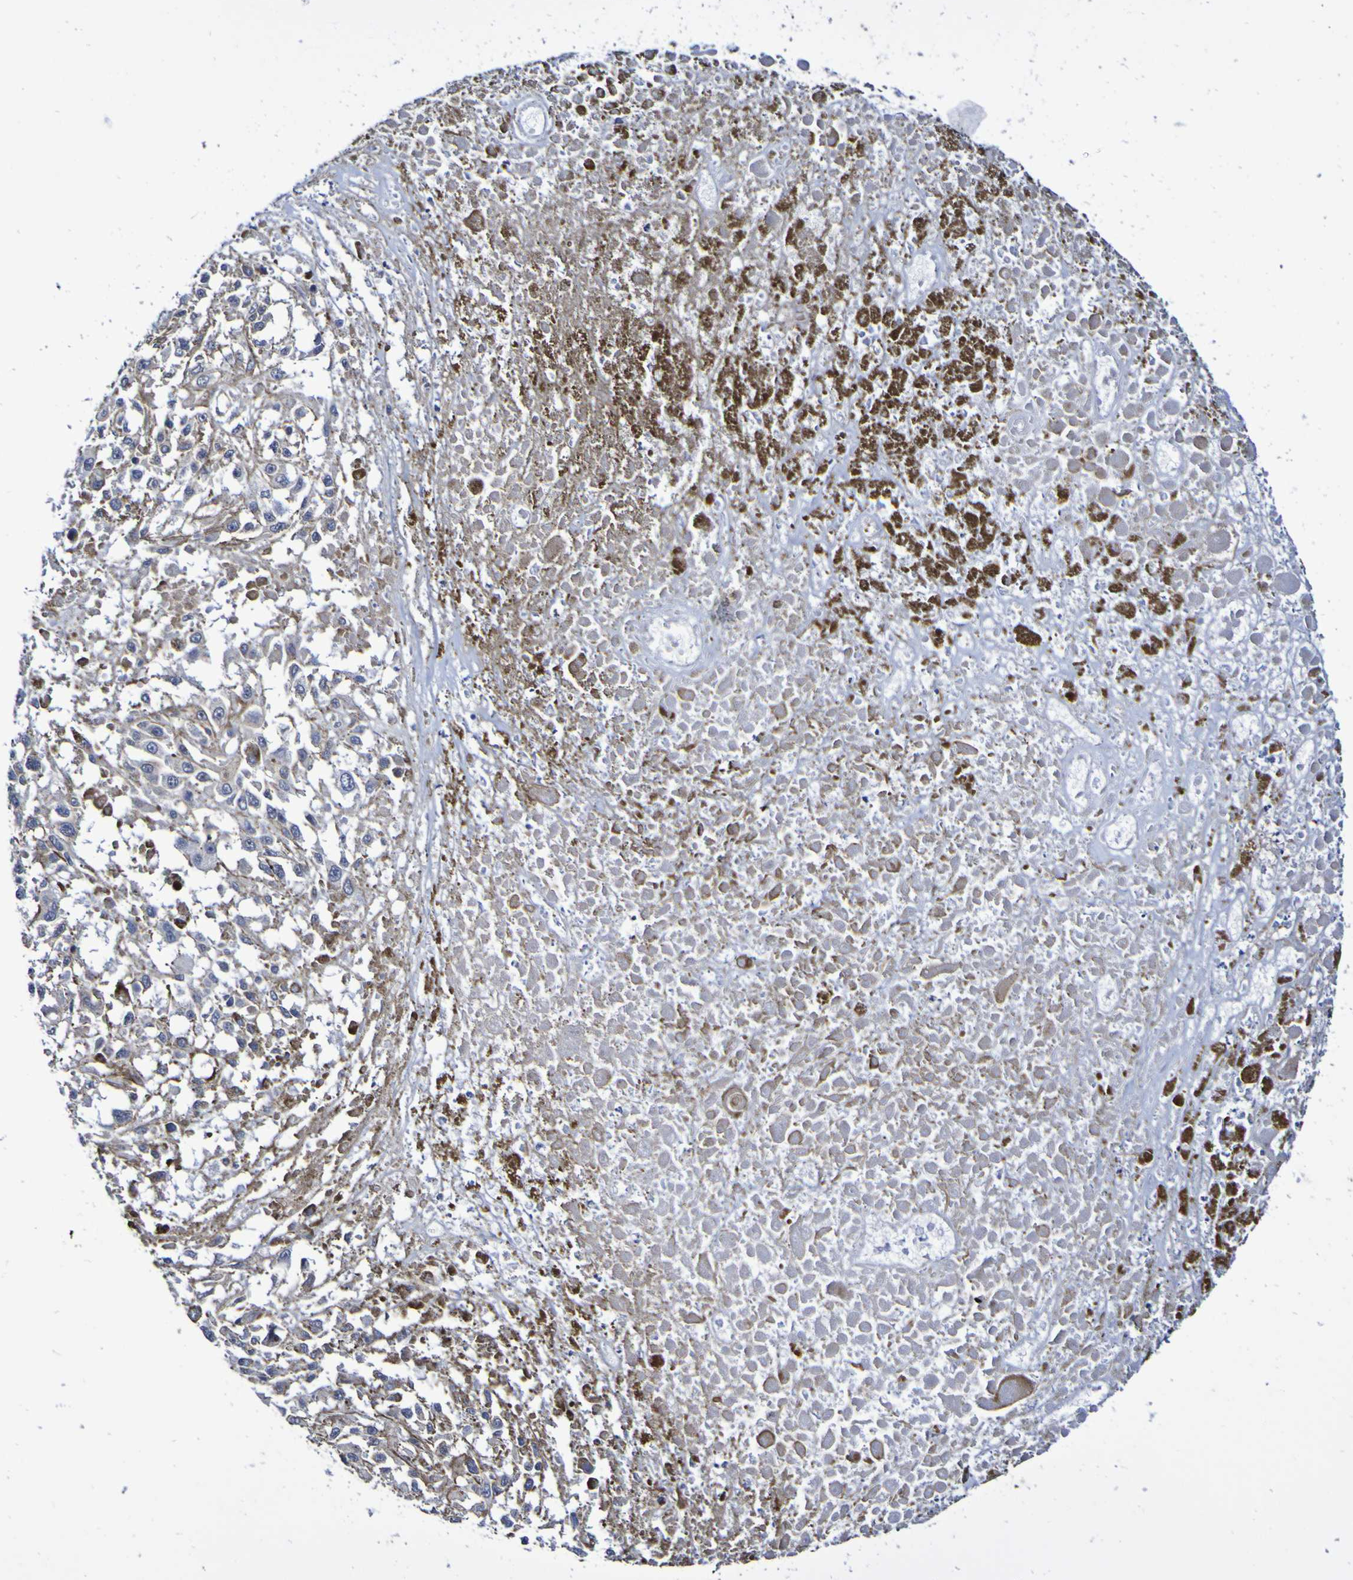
{"staining": {"intensity": "weak", "quantity": ">75%", "location": "cytoplasmic/membranous"}, "tissue": "melanoma", "cell_type": "Tumor cells", "image_type": "cancer", "snomed": [{"axis": "morphology", "description": "Malignant melanoma, Metastatic site"}, {"axis": "topography", "description": "Lymph node"}], "caption": "Human melanoma stained with a protein marker reveals weak staining in tumor cells.", "gene": "GJB1", "patient": {"sex": "male", "age": 59}}